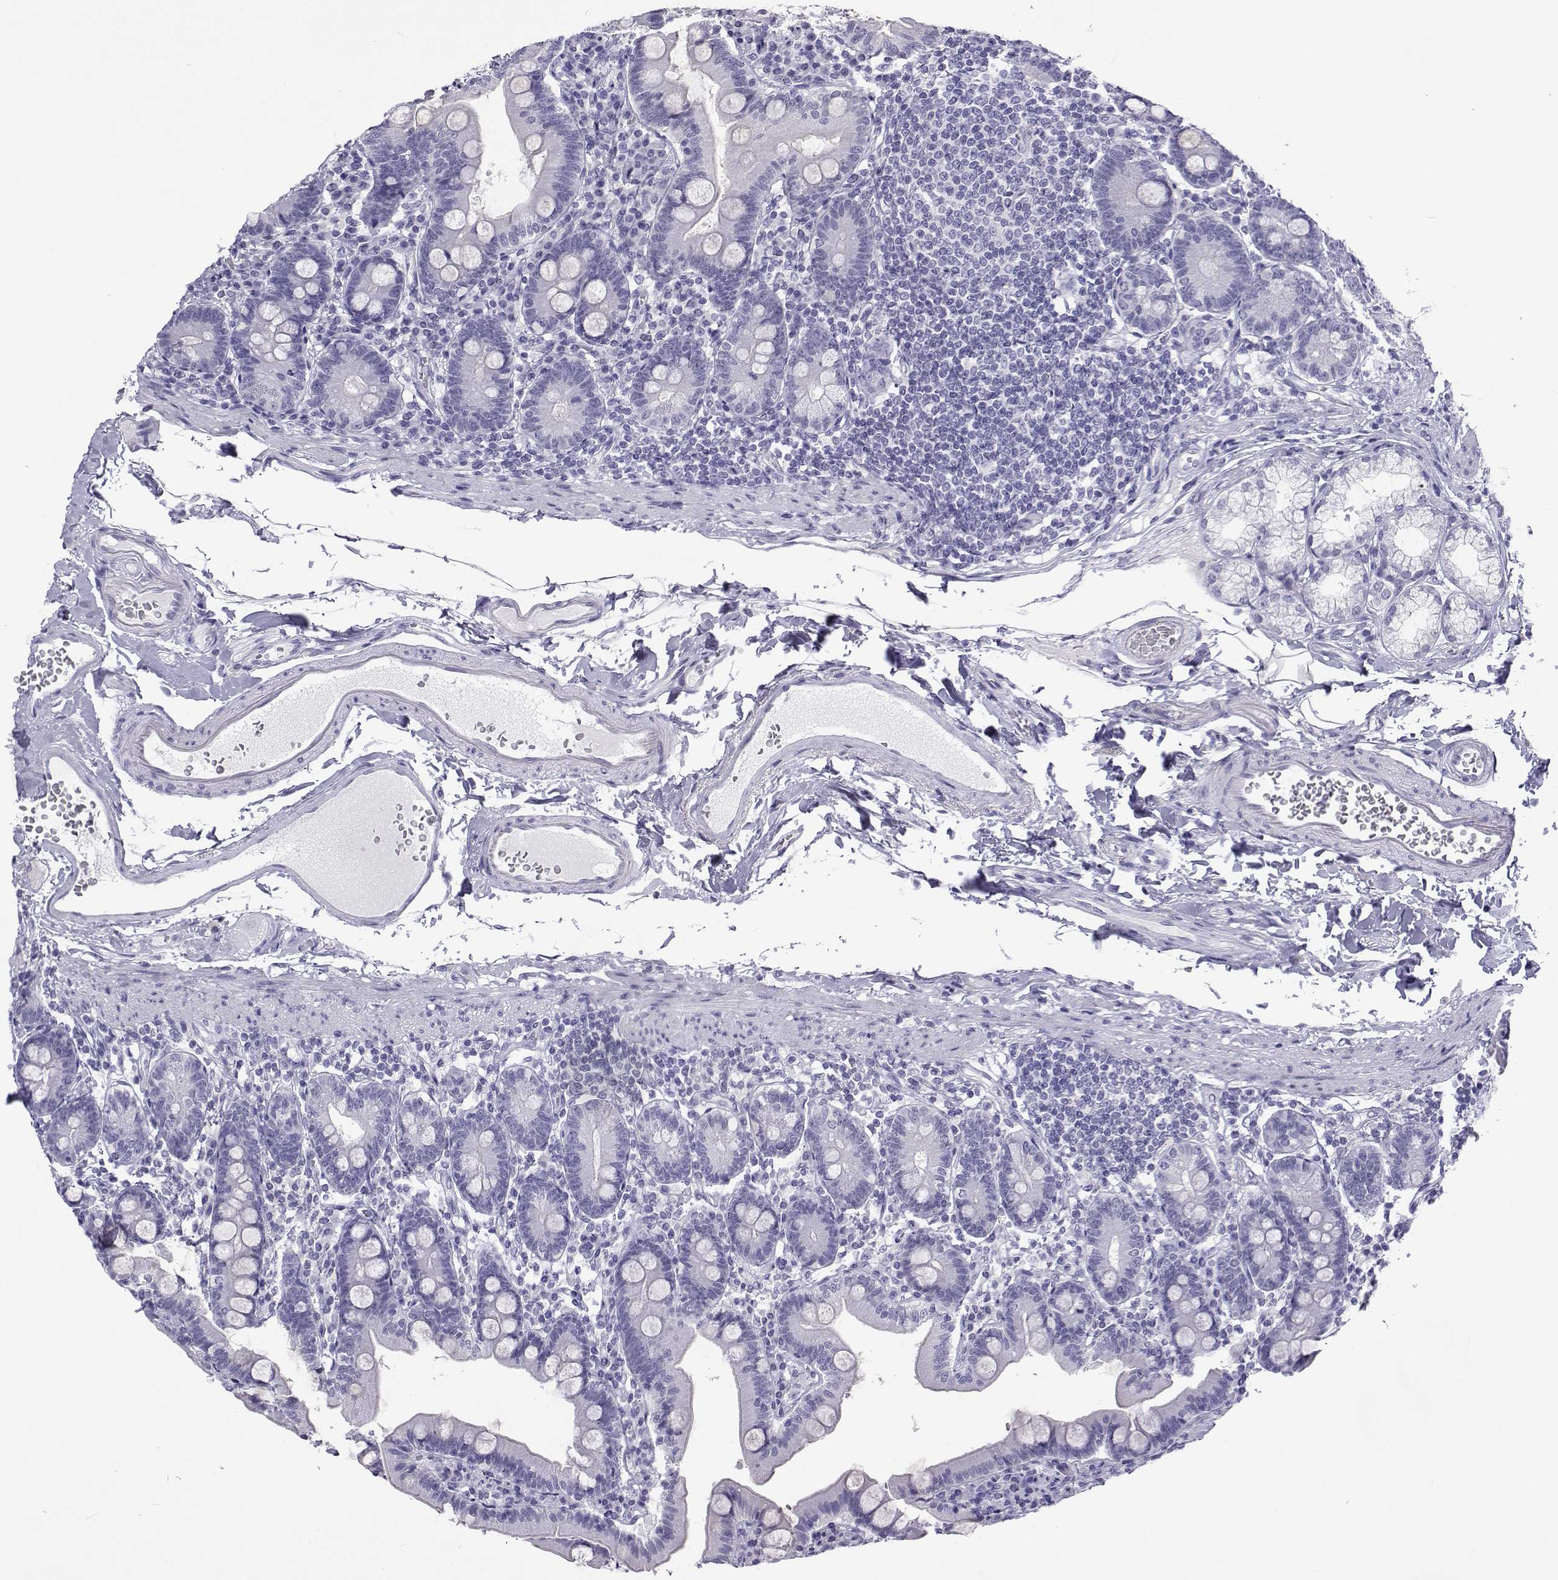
{"staining": {"intensity": "negative", "quantity": "none", "location": "none"}, "tissue": "duodenum", "cell_type": "Glandular cells", "image_type": "normal", "snomed": [{"axis": "morphology", "description": "Normal tissue, NOS"}, {"axis": "topography", "description": "Duodenum"}], "caption": "Normal duodenum was stained to show a protein in brown. There is no significant positivity in glandular cells. (DAB (3,3'-diaminobenzidine) immunohistochemistry, high magnification).", "gene": "ACTL7A", "patient": {"sex": "female", "age": 67}}